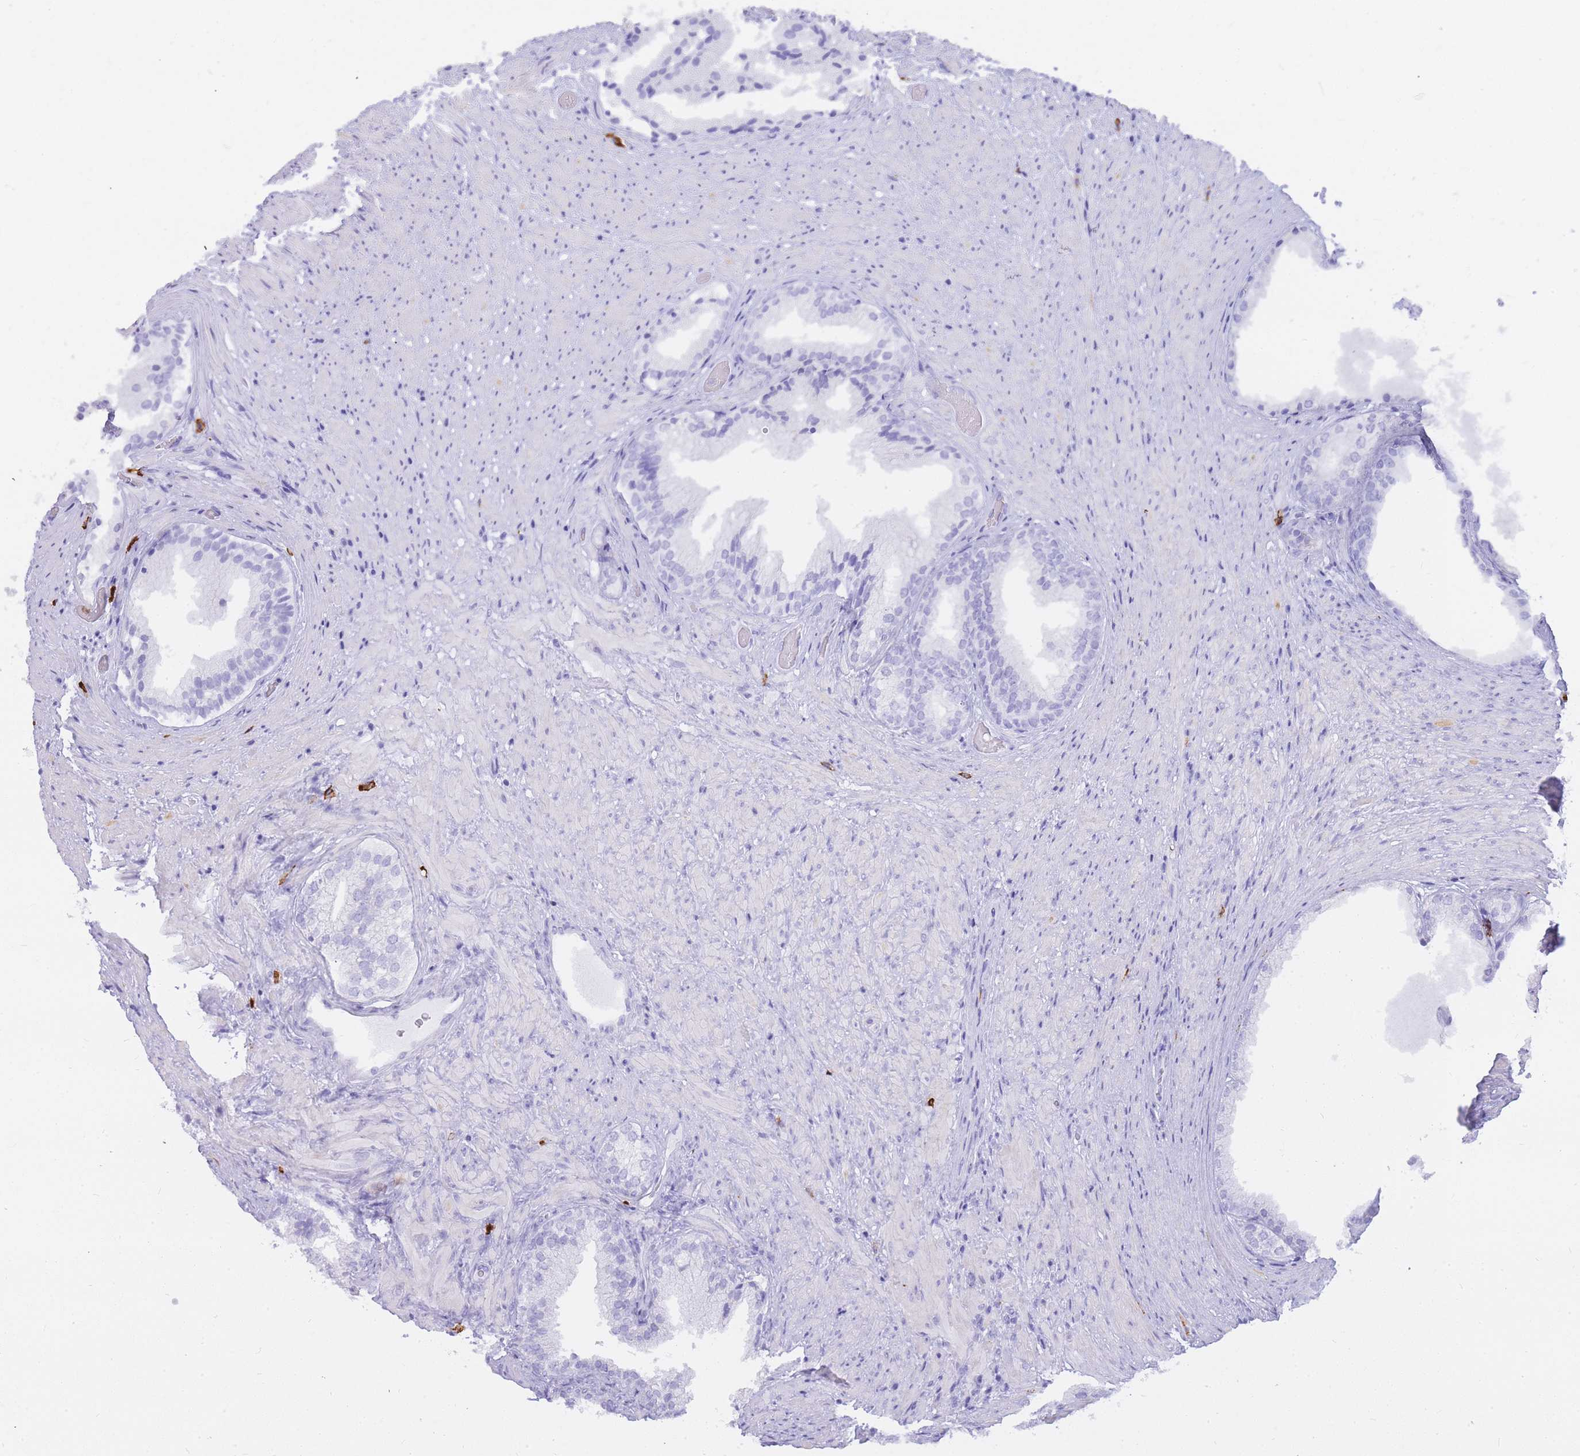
{"staining": {"intensity": "negative", "quantity": "none", "location": "none"}, "tissue": "prostate", "cell_type": "Glandular cells", "image_type": "normal", "snomed": [{"axis": "morphology", "description": "Normal tissue, NOS"}, {"axis": "topography", "description": "Prostate"}], "caption": "There is no significant expression in glandular cells of prostate. (DAB (3,3'-diaminobenzidine) immunohistochemistry (IHC) with hematoxylin counter stain).", "gene": "HERC1", "patient": {"sex": "male", "age": 76}}